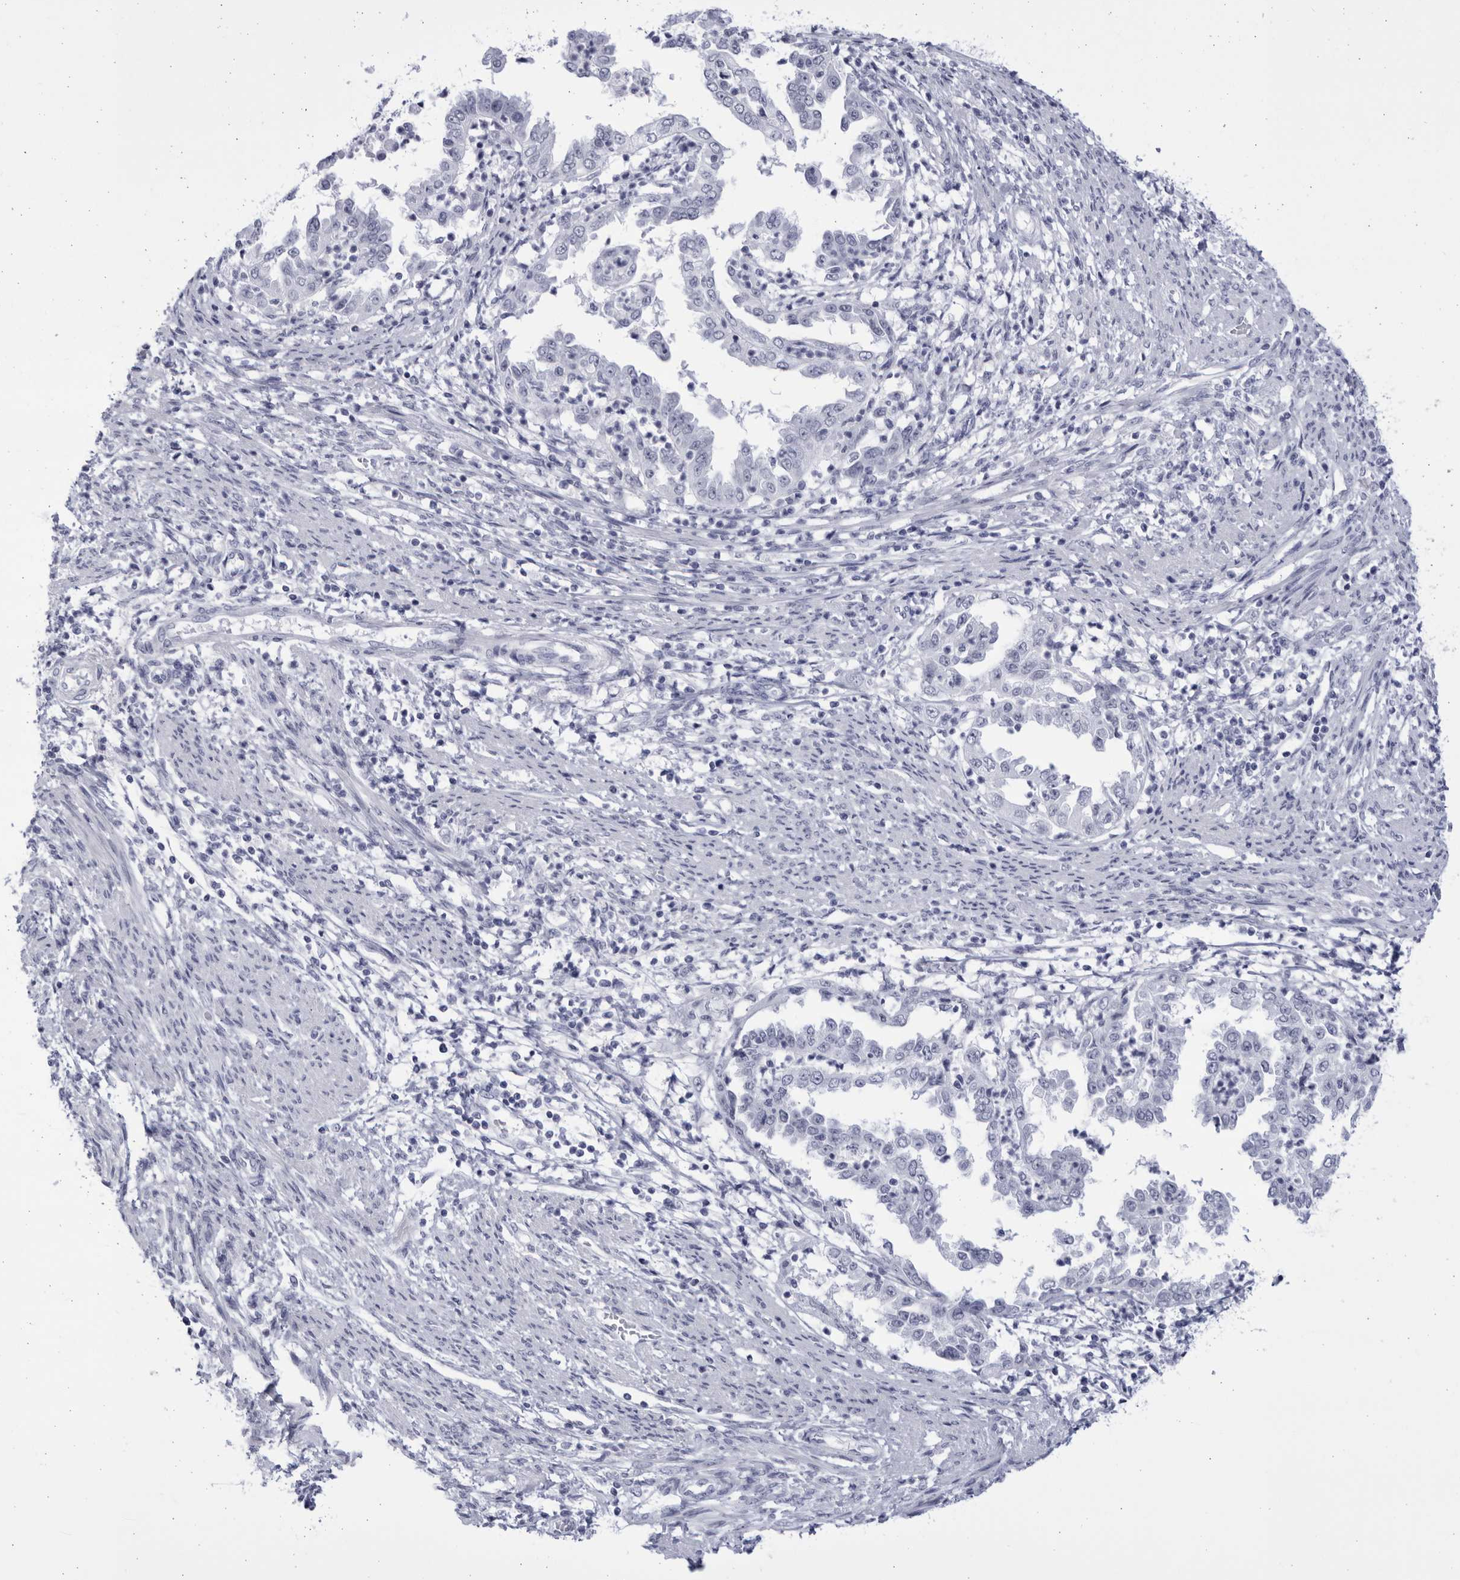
{"staining": {"intensity": "negative", "quantity": "none", "location": "none"}, "tissue": "endometrial cancer", "cell_type": "Tumor cells", "image_type": "cancer", "snomed": [{"axis": "morphology", "description": "Adenocarcinoma, NOS"}, {"axis": "topography", "description": "Endometrium"}], "caption": "This histopathology image is of endometrial cancer stained with immunohistochemistry (IHC) to label a protein in brown with the nuclei are counter-stained blue. There is no expression in tumor cells.", "gene": "CCDC181", "patient": {"sex": "female", "age": 85}}